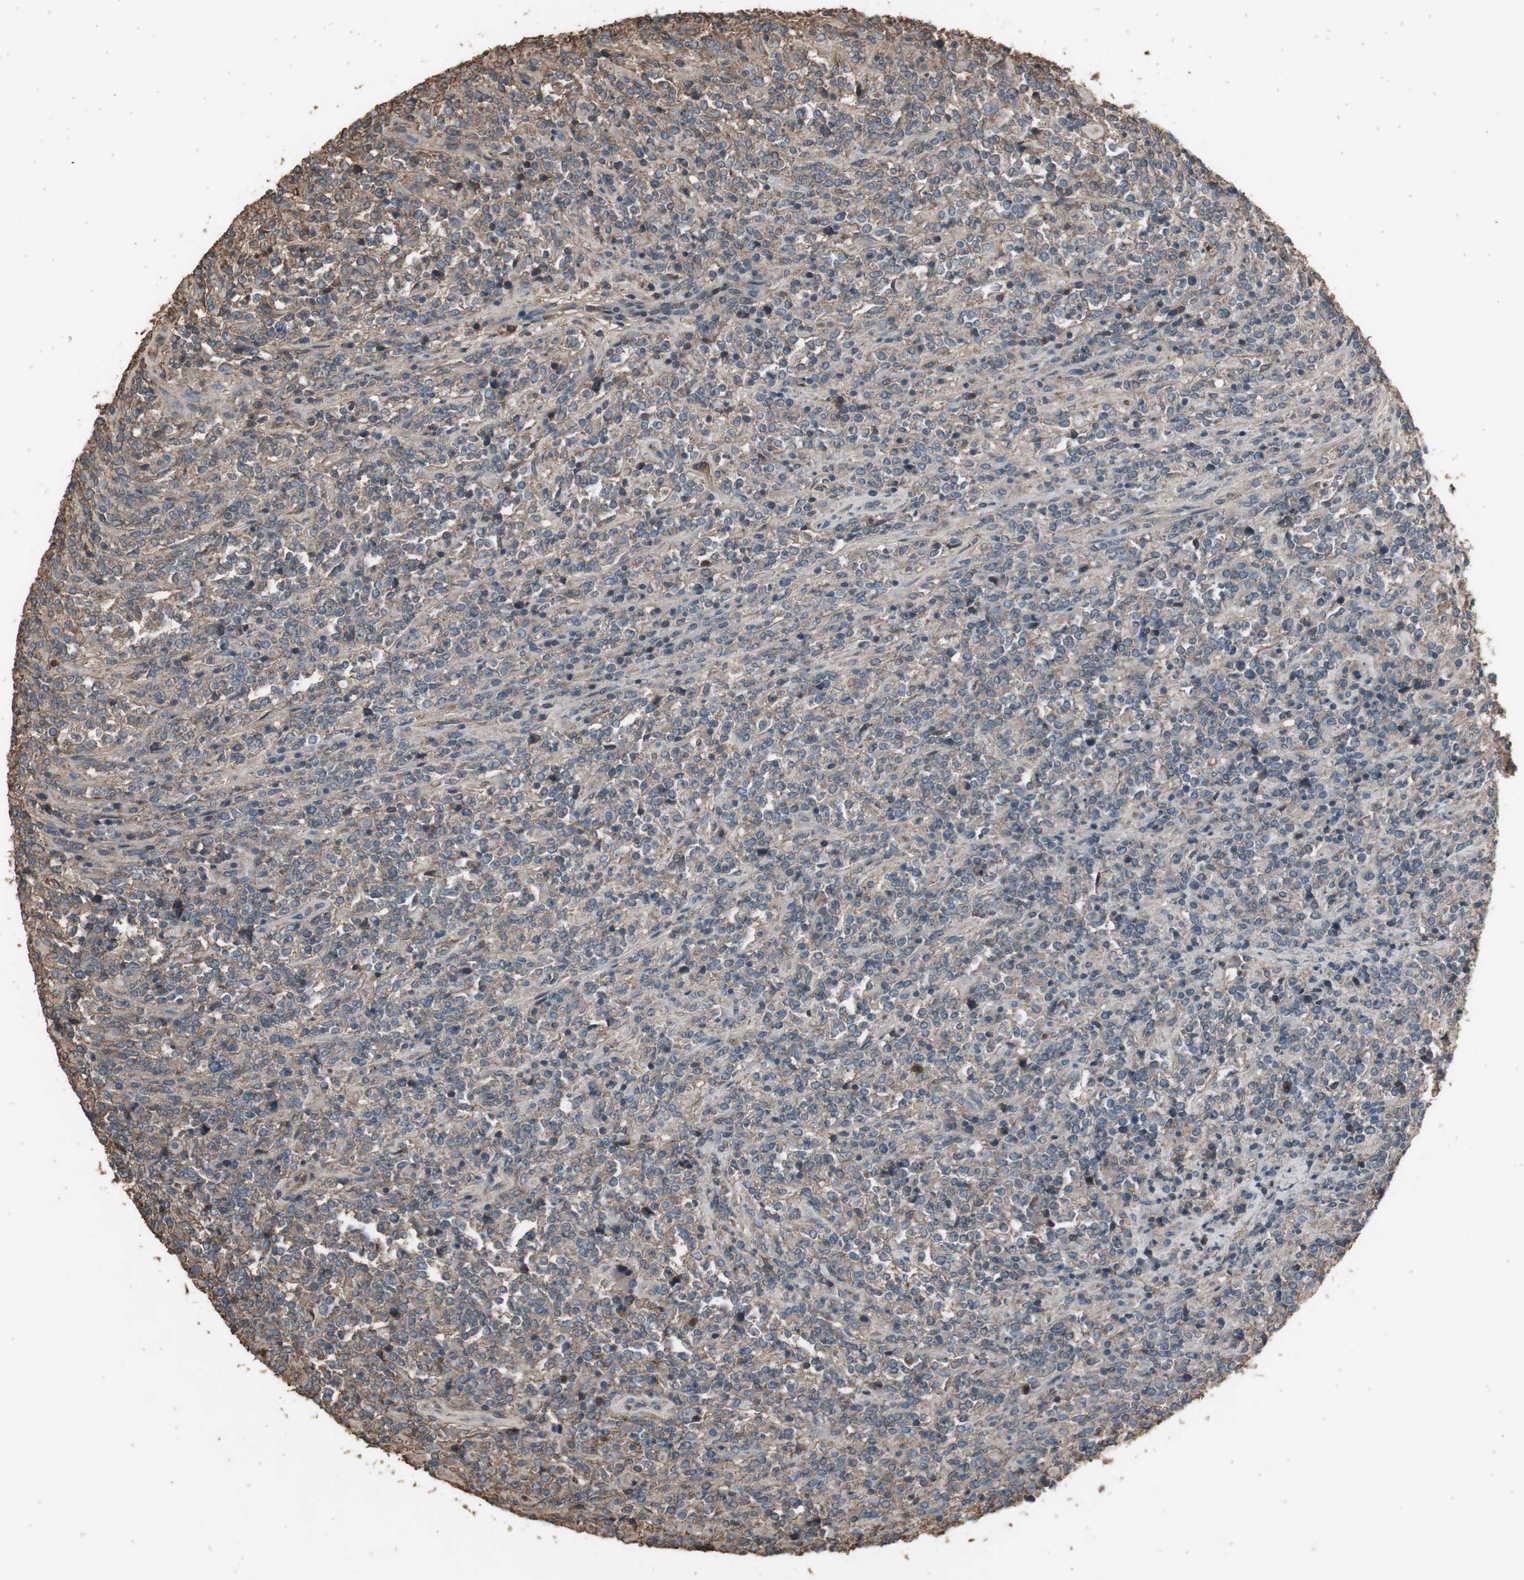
{"staining": {"intensity": "weak", "quantity": "<25%", "location": "cytoplasmic/membranous"}, "tissue": "lymphoma", "cell_type": "Tumor cells", "image_type": "cancer", "snomed": [{"axis": "morphology", "description": "Malignant lymphoma, non-Hodgkin's type, High grade"}, {"axis": "topography", "description": "Soft tissue"}], "caption": "This is a photomicrograph of immunohistochemistry staining of malignant lymphoma, non-Hodgkin's type (high-grade), which shows no positivity in tumor cells.", "gene": "MMP14", "patient": {"sex": "male", "age": 18}}